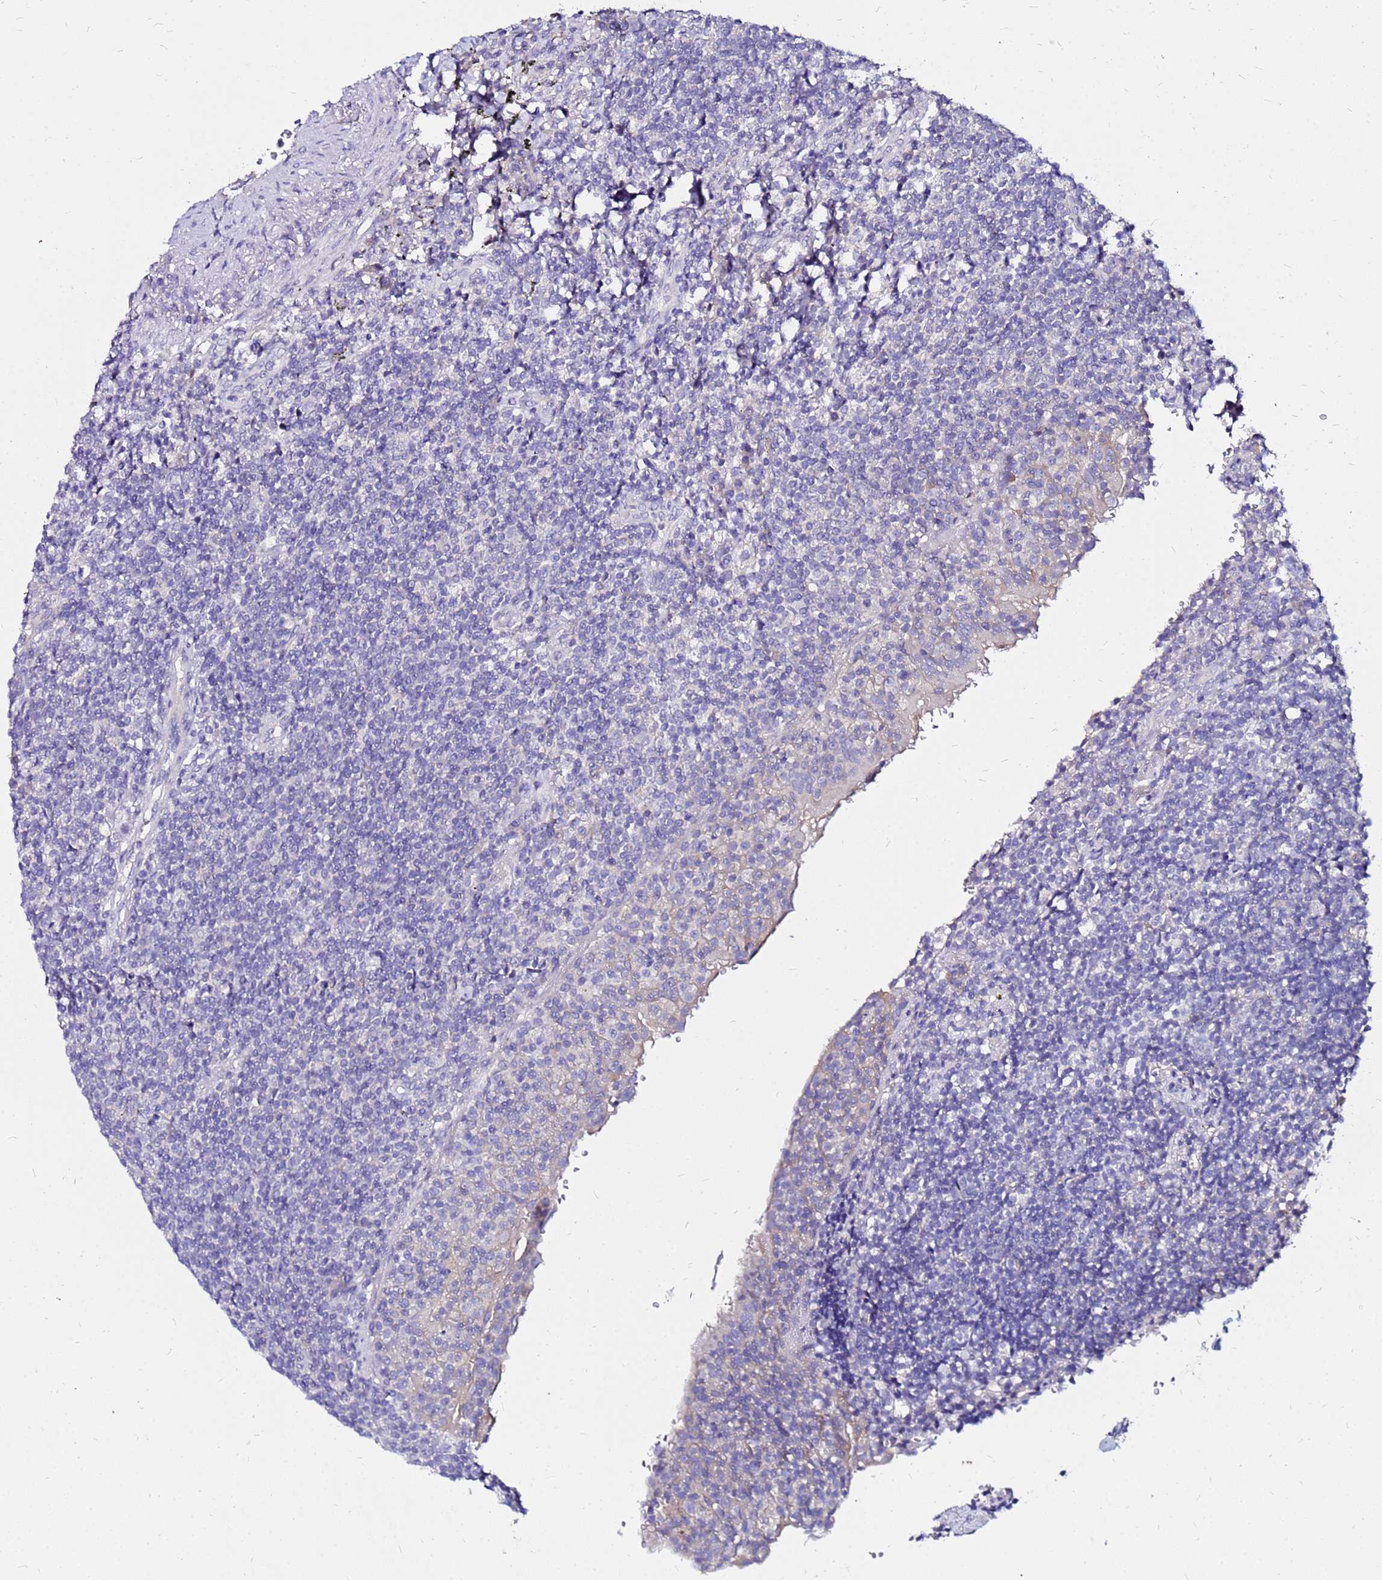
{"staining": {"intensity": "negative", "quantity": "none", "location": "none"}, "tissue": "lymphoma", "cell_type": "Tumor cells", "image_type": "cancer", "snomed": [{"axis": "morphology", "description": "Malignant lymphoma, non-Hodgkin's type, Low grade"}, {"axis": "topography", "description": "Lung"}], "caption": "Human low-grade malignant lymphoma, non-Hodgkin's type stained for a protein using immunohistochemistry (IHC) shows no staining in tumor cells.", "gene": "ARHGEF5", "patient": {"sex": "female", "age": 71}}